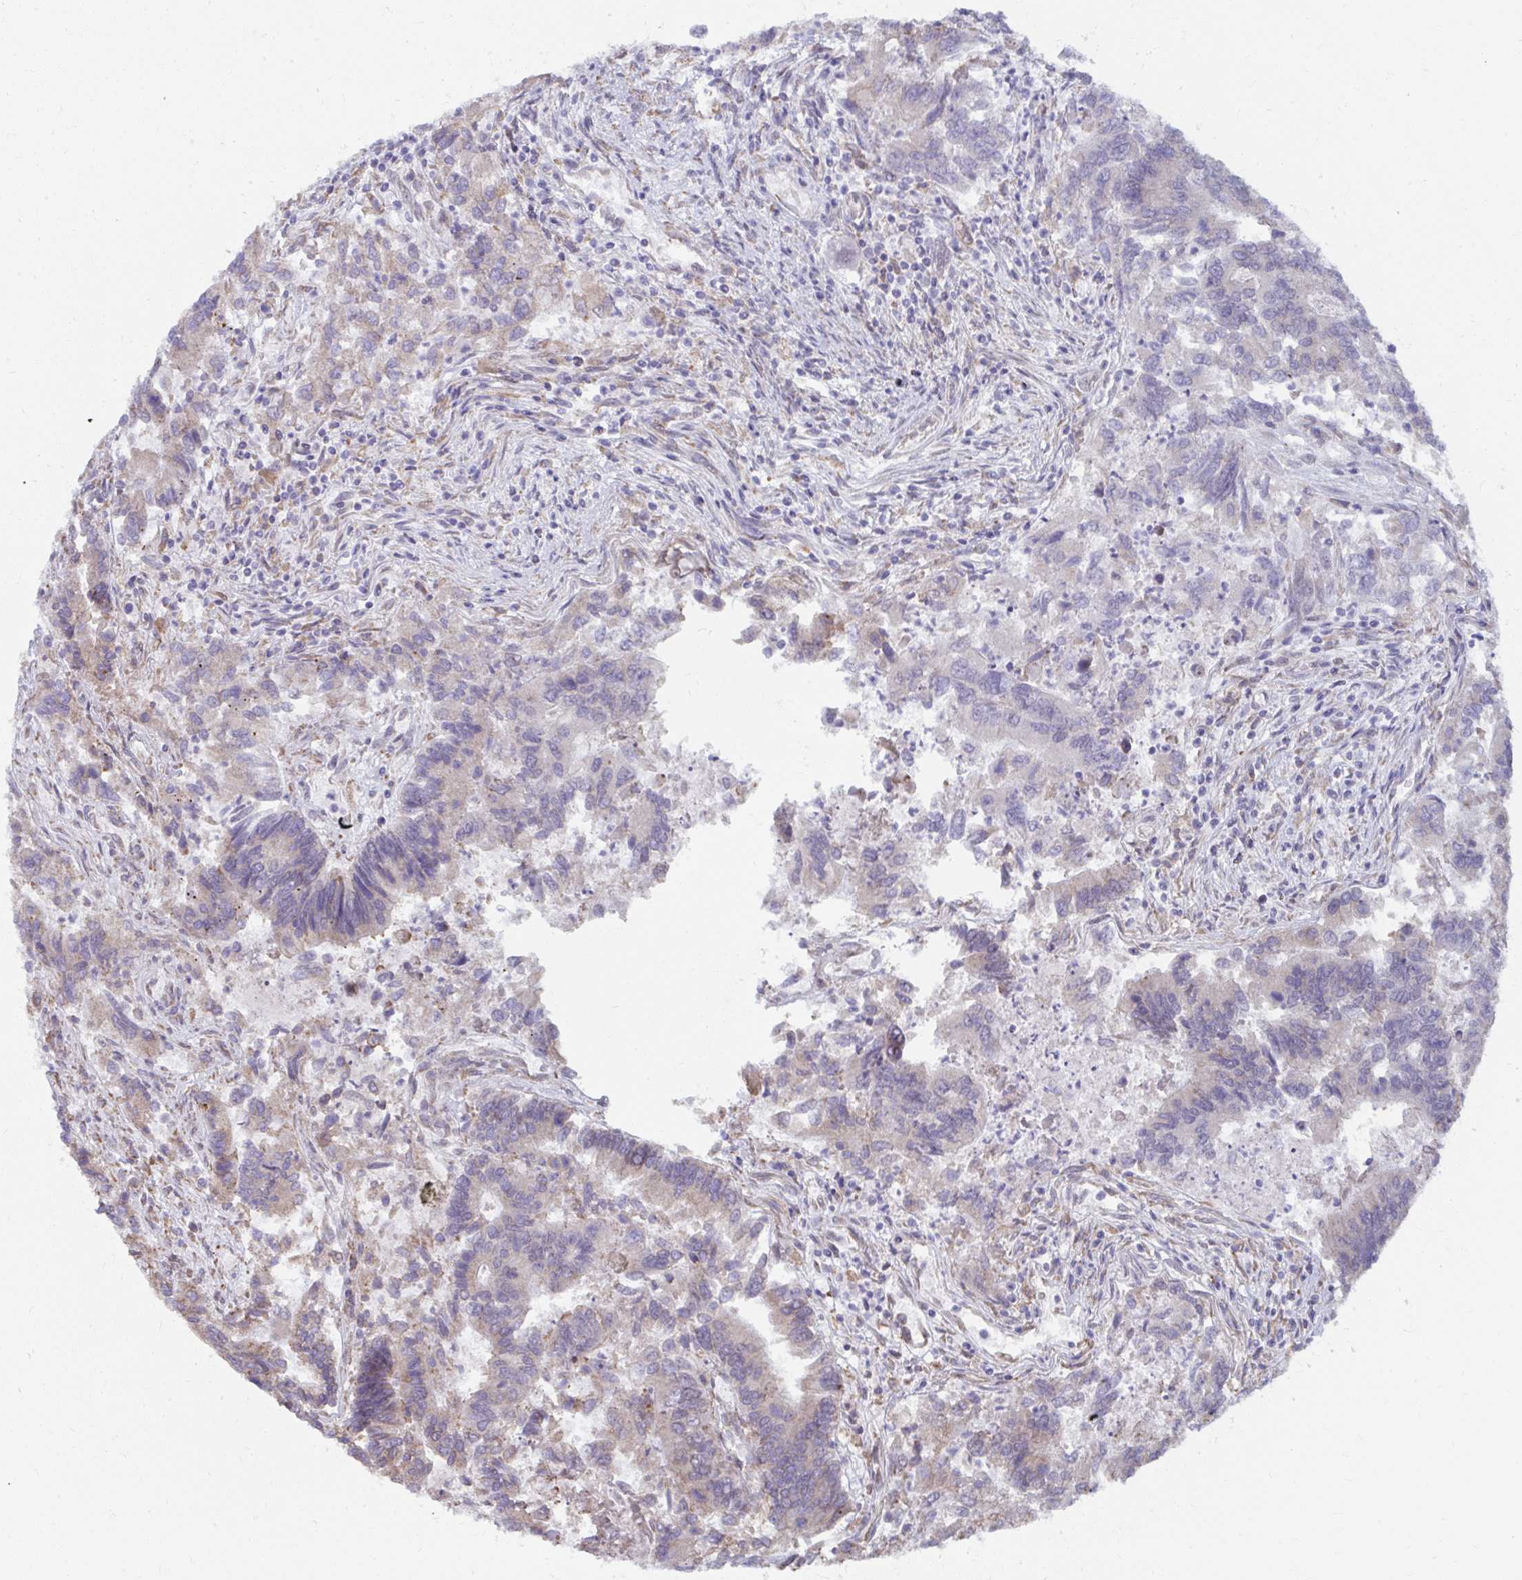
{"staining": {"intensity": "weak", "quantity": "<25%", "location": "cytoplasmic/membranous"}, "tissue": "colorectal cancer", "cell_type": "Tumor cells", "image_type": "cancer", "snomed": [{"axis": "morphology", "description": "Adenocarcinoma, NOS"}, {"axis": "topography", "description": "Colon"}], "caption": "Adenocarcinoma (colorectal) was stained to show a protein in brown. There is no significant staining in tumor cells. (Stains: DAB immunohistochemistry (IHC) with hematoxylin counter stain, Microscopy: brightfield microscopy at high magnification).", "gene": "NMNAT1", "patient": {"sex": "female", "age": 67}}